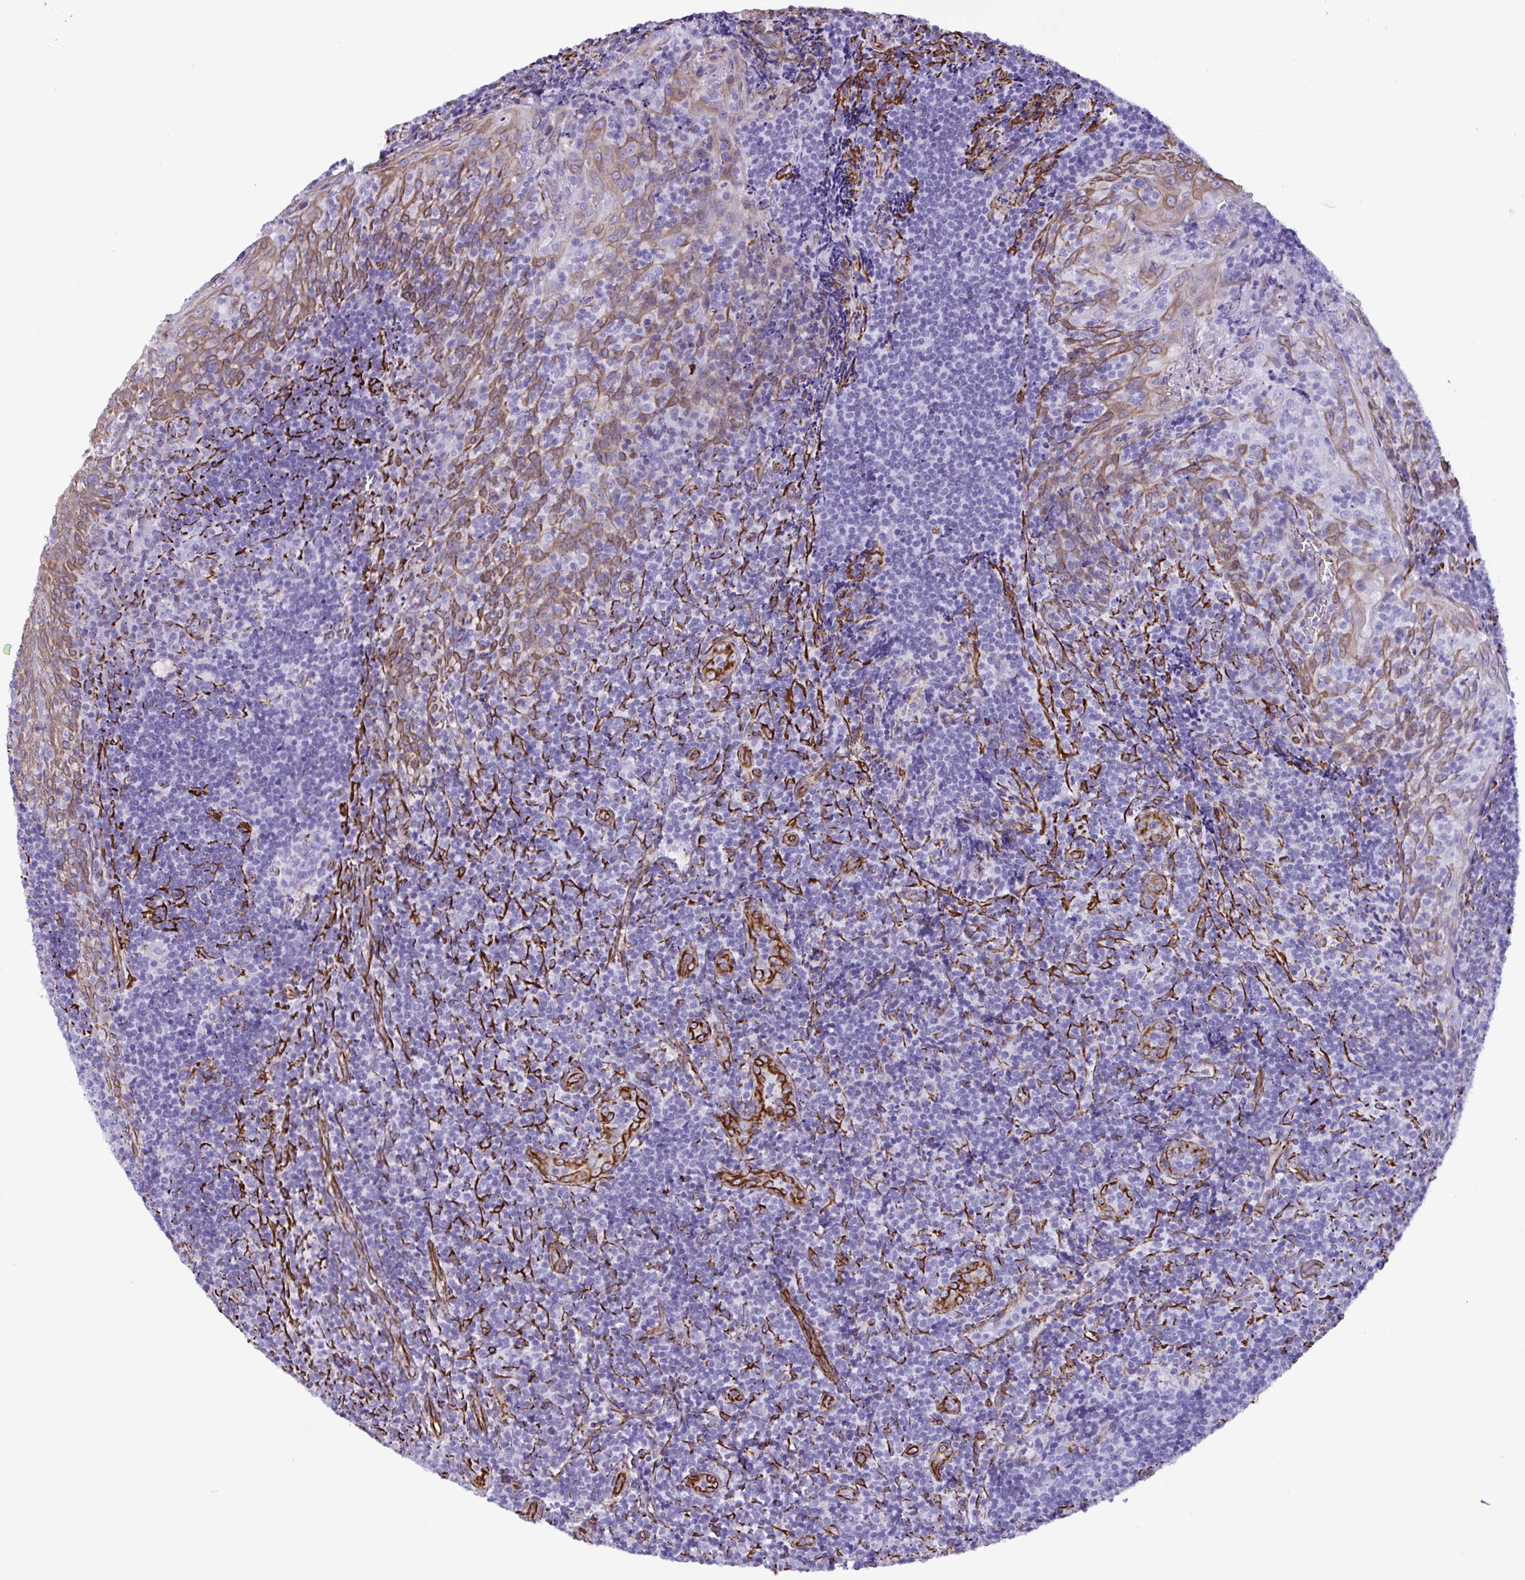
{"staining": {"intensity": "negative", "quantity": "none", "location": "none"}, "tissue": "tonsil", "cell_type": "Germinal center cells", "image_type": "normal", "snomed": [{"axis": "morphology", "description": "Normal tissue, NOS"}, {"axis": "topography", "description": "Tonsil"}], "caption": "A high-resolution image shows IHC staining of unremarkable tonsil, which displays no significant positivity in germinal center cells.", "gene": "SMAD5", "patient": {"sex": "male", "age": 17}}